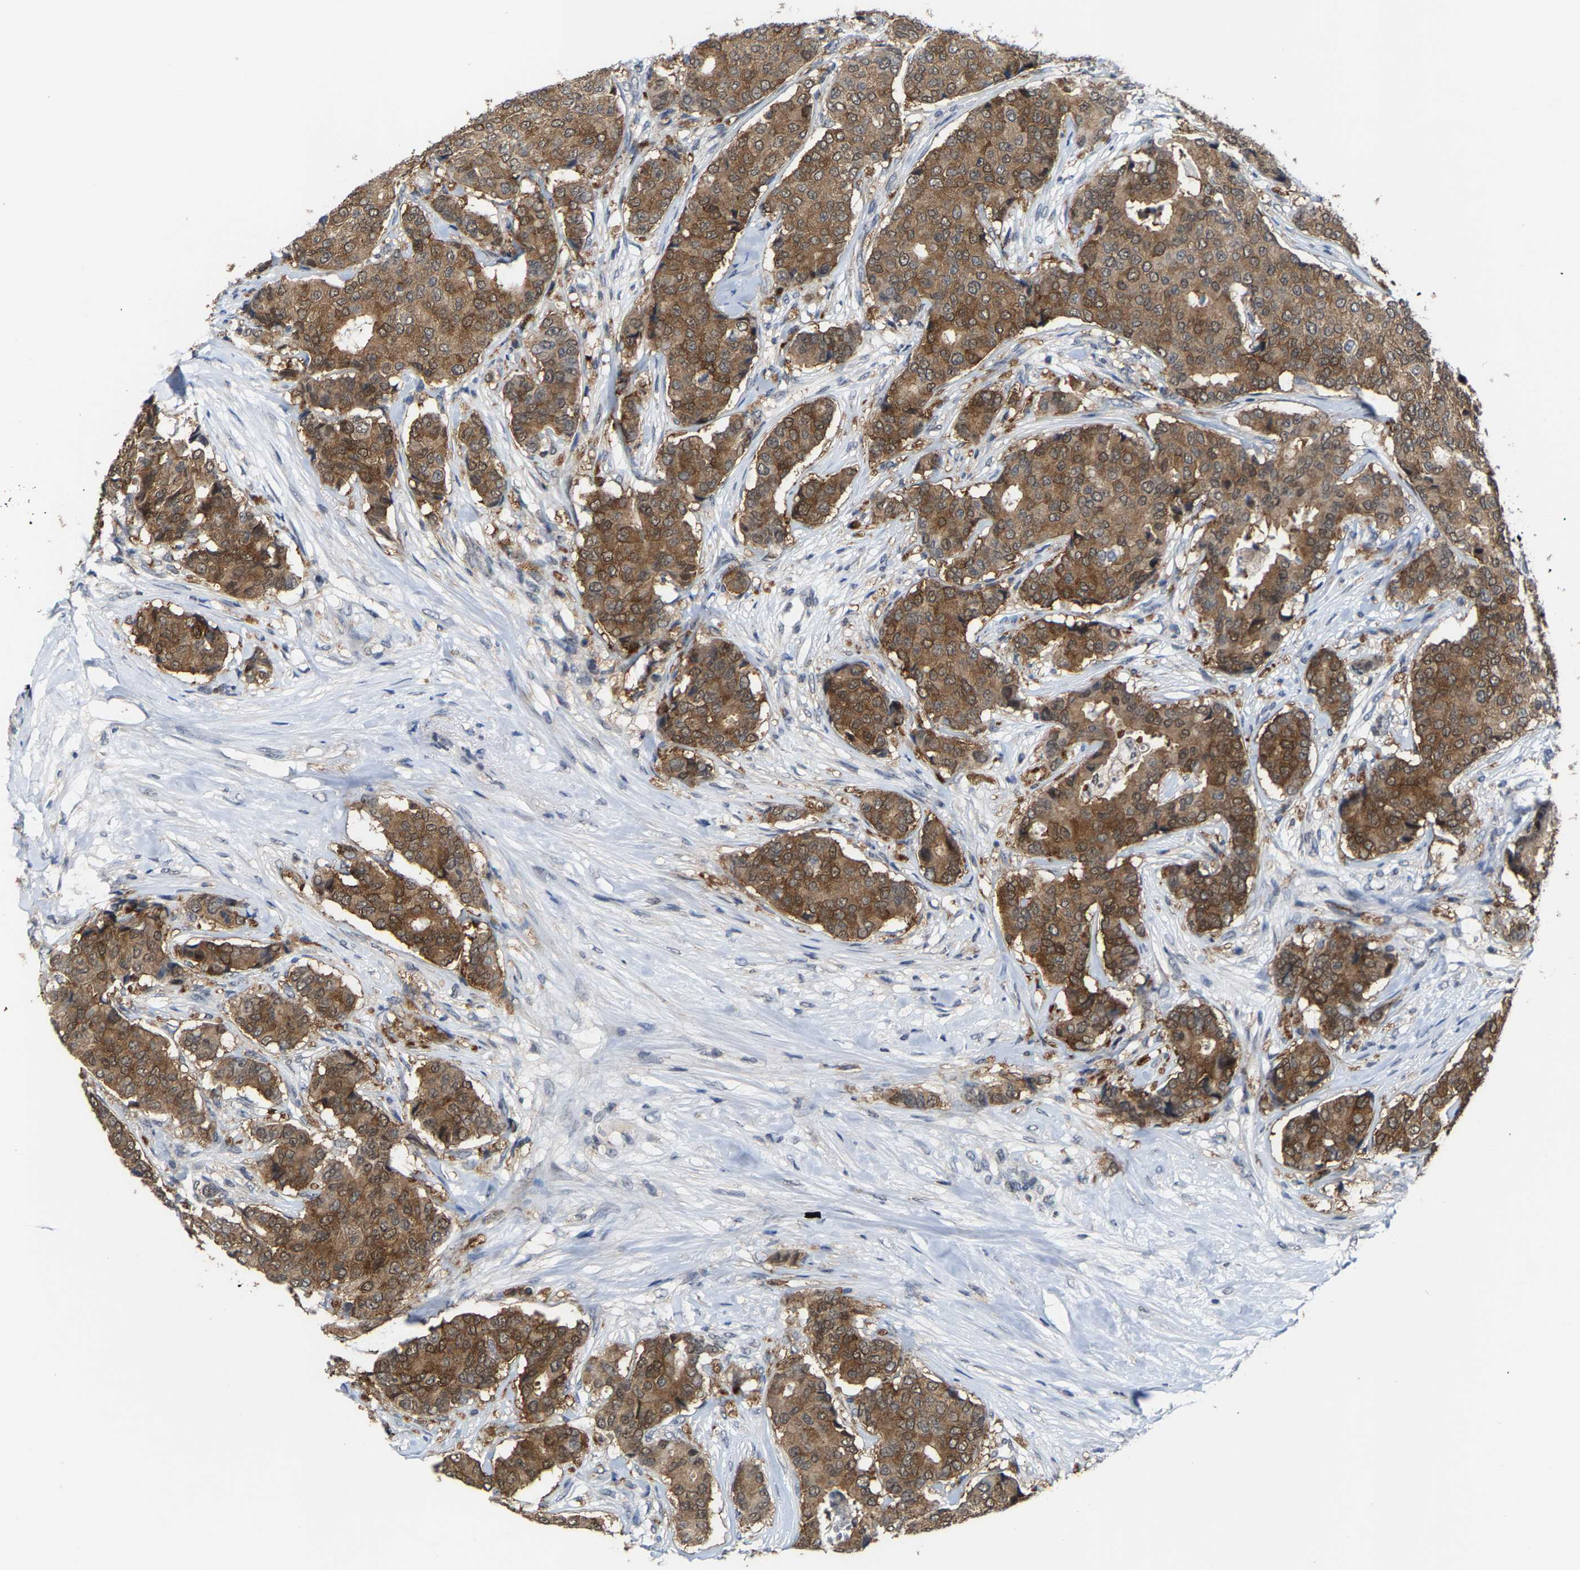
{"staining": {"intensity": "moderate", "quantity": ">75%", "location": "cytoplasmic/membranous"}, "tissue": "breast cancer", "cell_type": "Tumor cells", "image_type": "cancer", "snomed": [{"axis": "morphology", "description": "Duct carcinoma"}, {"axis": "topography", "description": "Breast"}], "caption": "The photomicrograph exhibits immunohistochemical staining of invasive ductal carcinoma (breast). There is moderate cytoplasmic/membranous positivity is seen in approximately >75% of tumor cells.", "gene": "FGD3", "patient": {"sex": "female", "age": 75}}